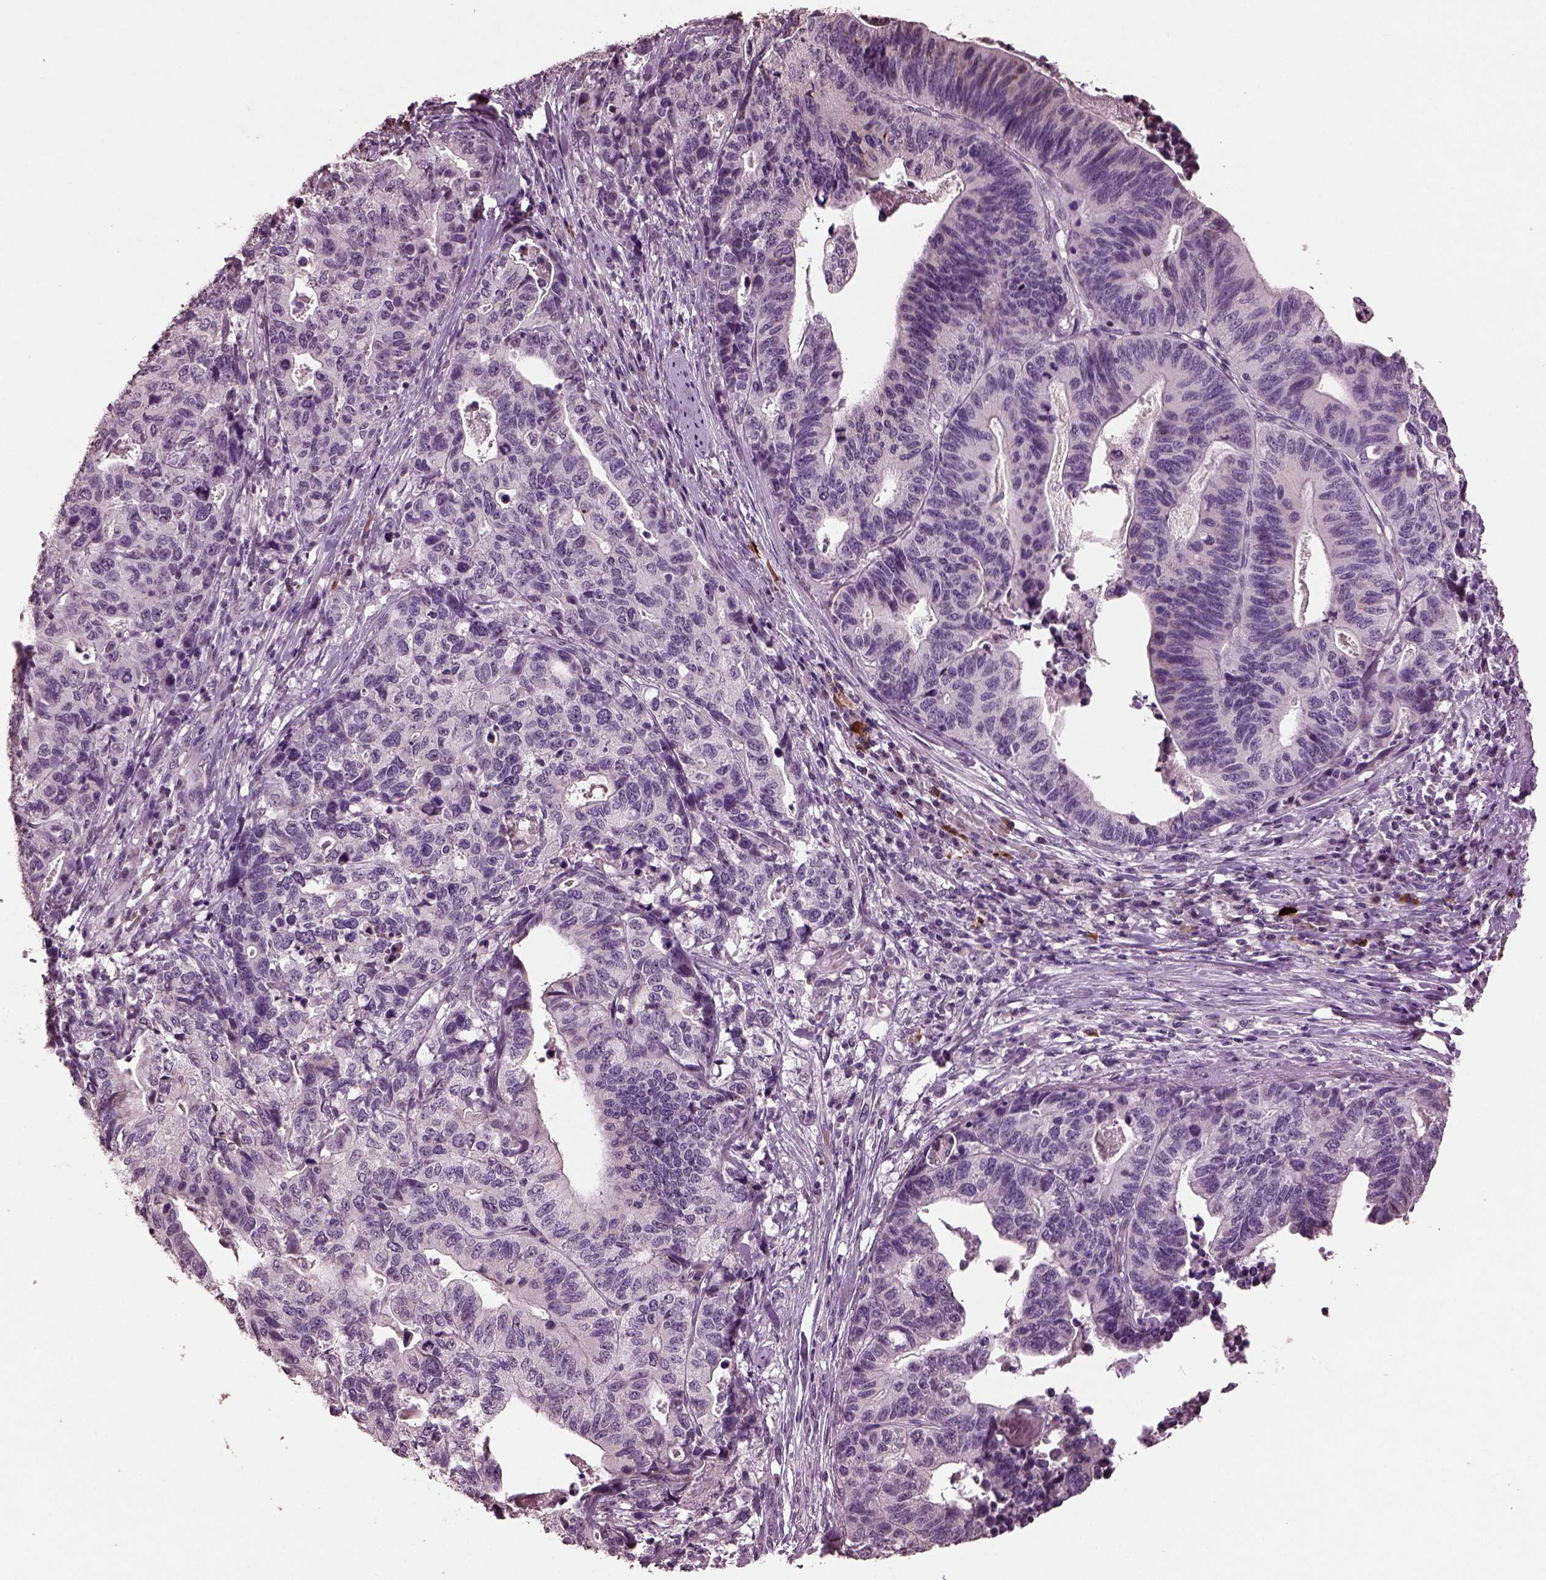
{"staining": {"intensity": "negative", "quantity": "none", "location": "none"}, "tissue": "stomach cancer", "cell_type": "Tumor cells", "image_type": "cancer", "snomed": [{"axis": "morphology", "description": "Adenocarcinoma, NOS"}, {"axis": "topography", "description": "Stomach, upper"}], "caption": "IHC histopathology image of stomach cancer stained for a protein (brown), which exhibits no expression in tumor cells.", "gene": "IL18RAP", "patient": {"sex": "female", "age": 67}}